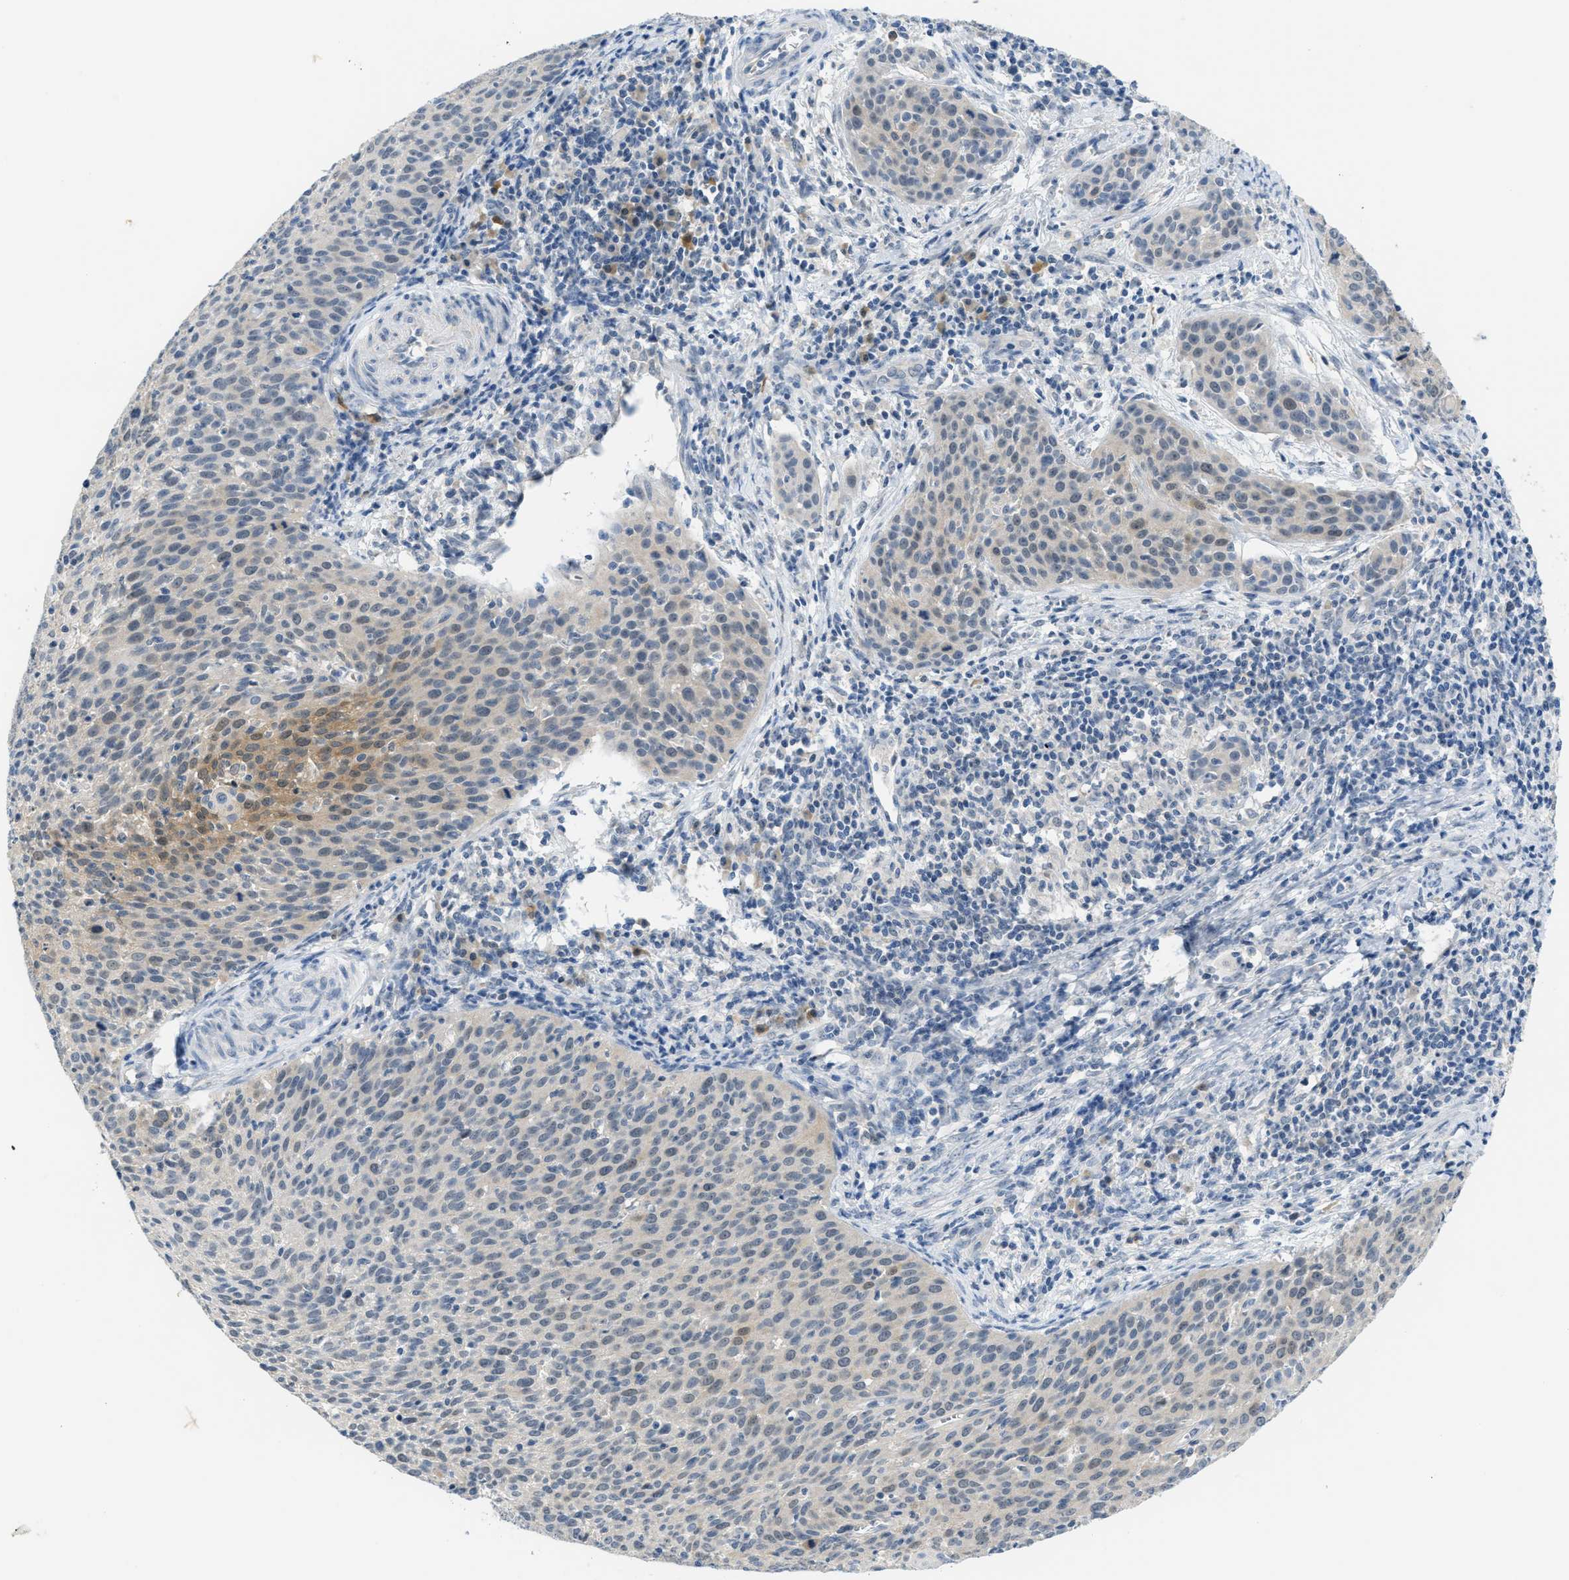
{"staining": {"intensity": "moderate", "quantity": "25%-75%", "location": "cytoplasmic/membranous,nuclear"}, "tissue": "cervical cancer", "cell_type": "Tumor cells", "image_type": "cancer", "snomed": [{"axis": "morphology", "description": "Squamous cell carcinoma, NOS"}, {"axis": "topography", "description": "Cervix"}], "caption": "Squamous cell carcinoma (cervical) stained with a protein marker displays moderate staining in tumor cells.", "gene": "PSAT1", "patient": {"sex": "female", "age": 38}}